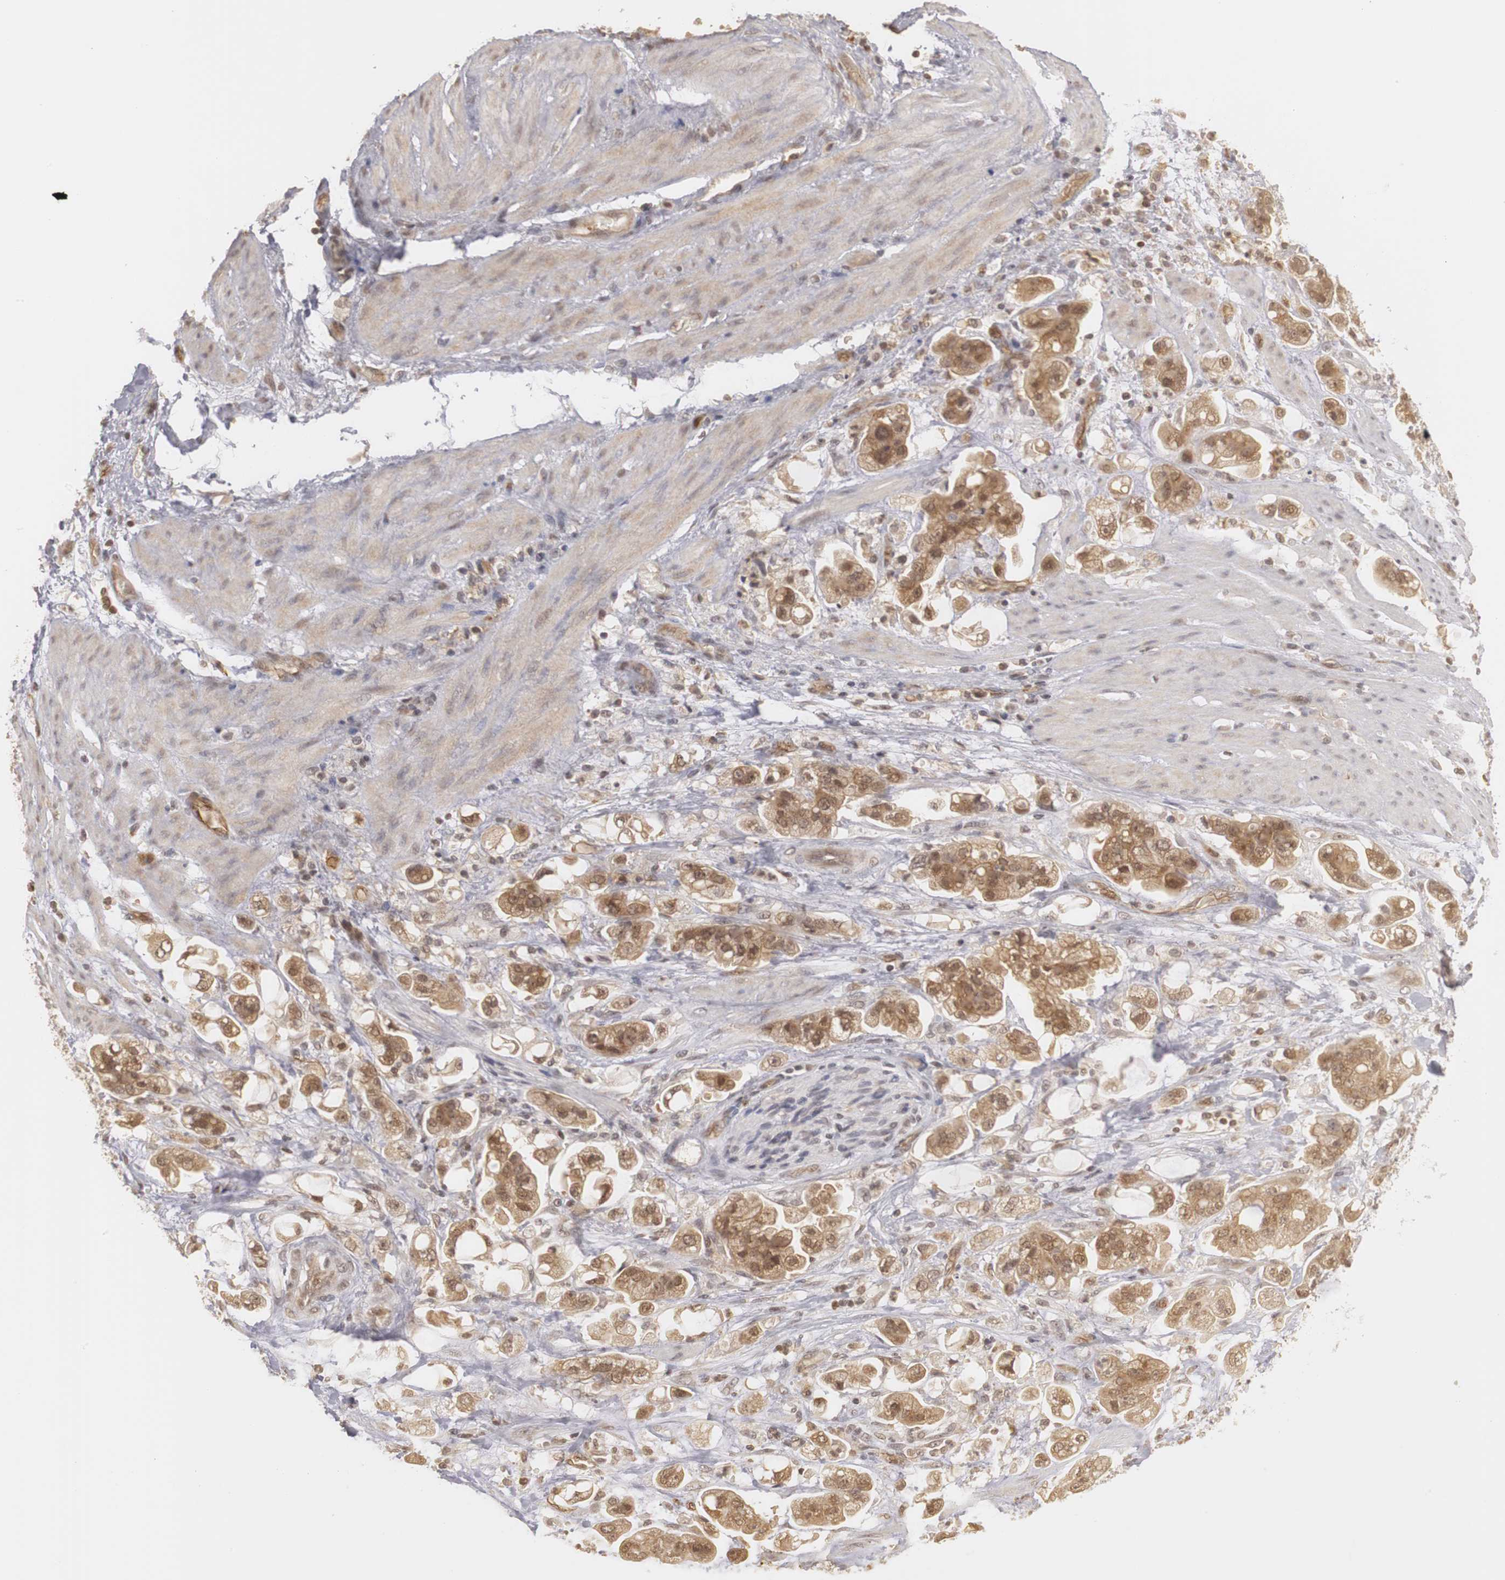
{"staining": {"intensity": "moderate", "quantity": ">75%", "location": "cytoplasmic/membranous,nuclear"}, "tissue": "stomach cancer", "cell_type": "Tumor cells", "image_type": "cancer", "snomed": [{"axis": "morphology", "description": "Adenocarcinoma, NOS"}, {"axis": "topography", "description": "Stomach"}], "caption": "IHC of stomach cancer reveals medium levels of moderate cytoplasmic/membranous and nuclear staining in approximately >75% of tumor cells.", "gene": "PLEKHA1", "patient": {"sex": "male", "age": 62}}